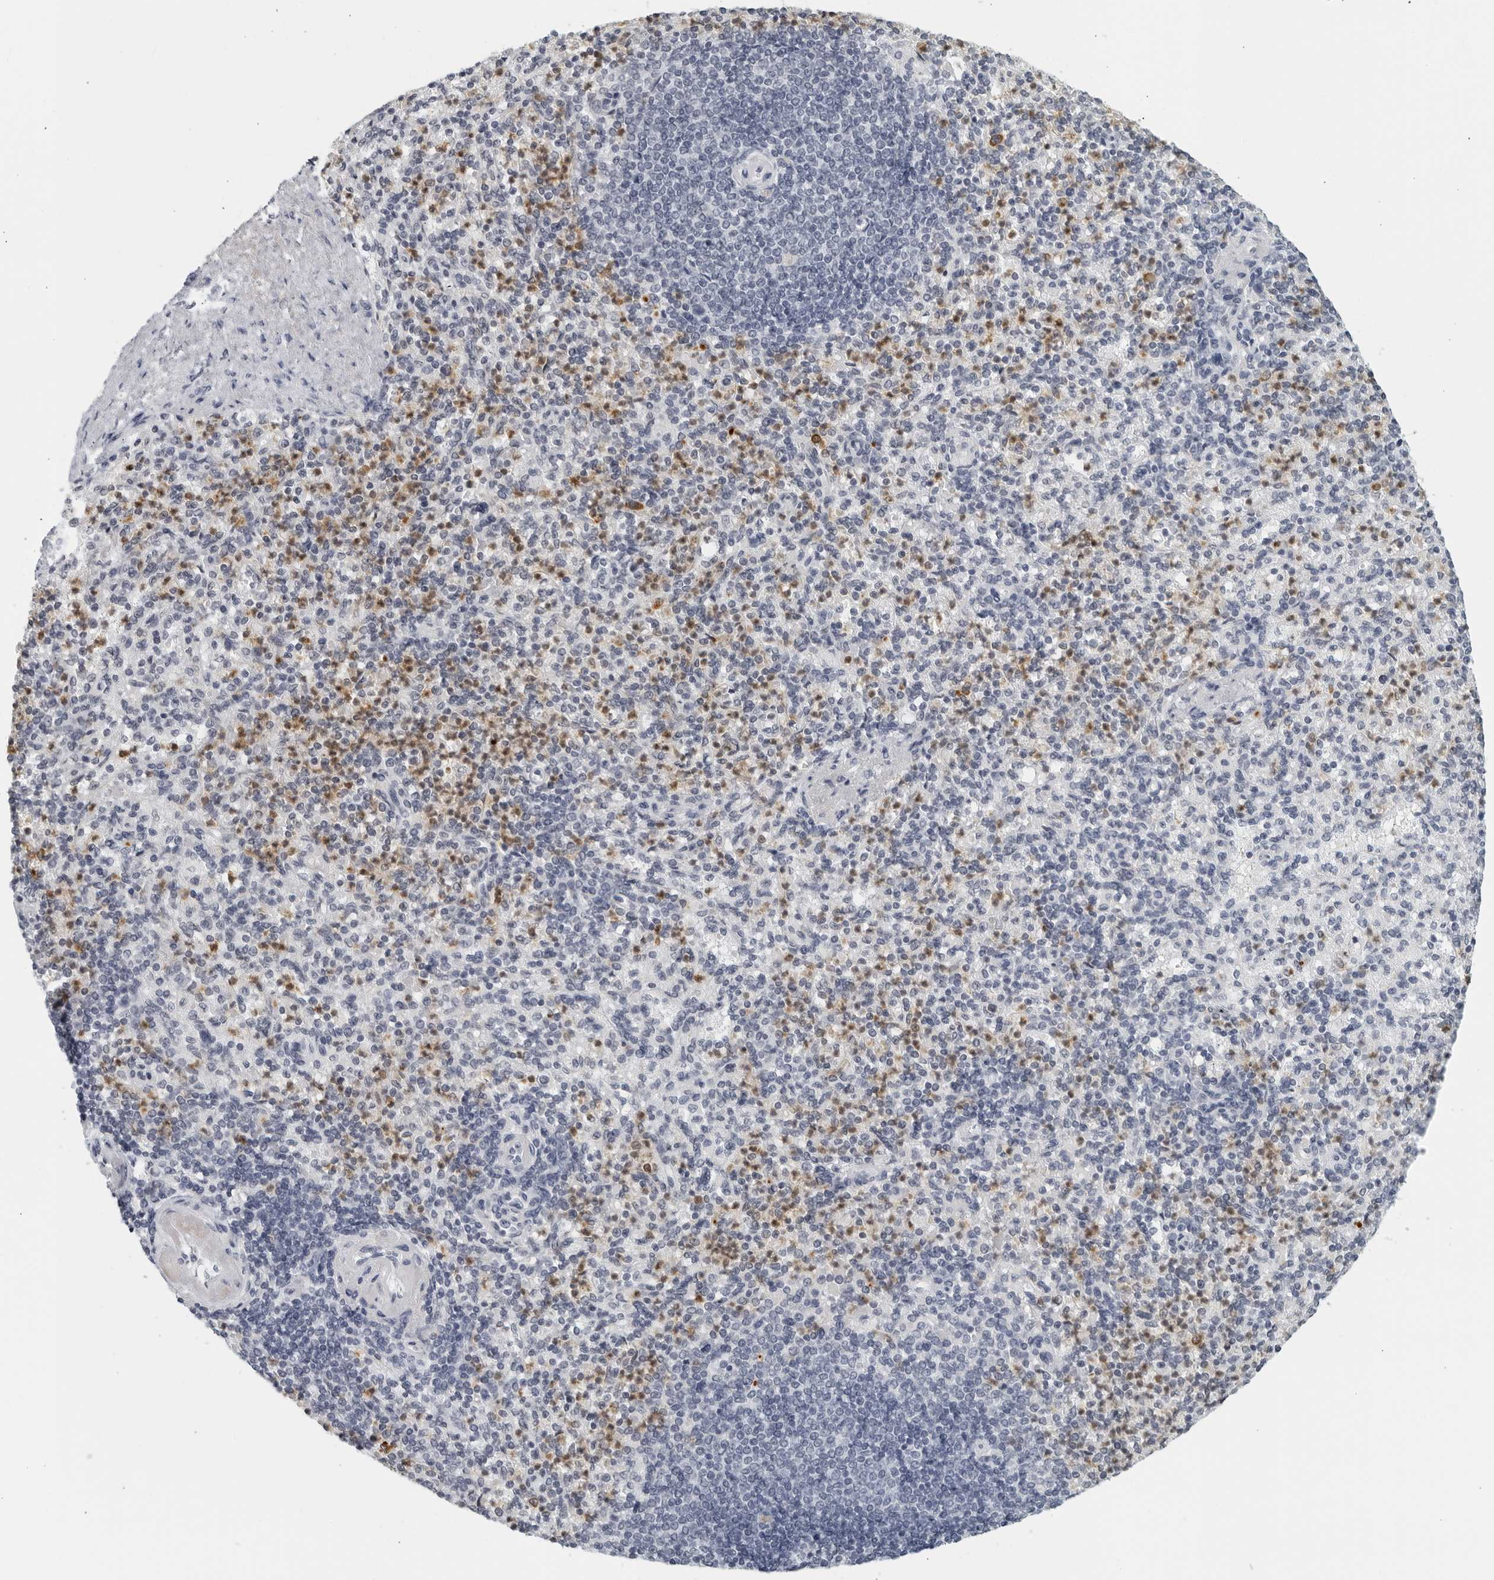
{"staining": {"intensity": "moderate", "quantity": "<25%", "location": "cytoplasmic/membranous,nuclear"}, "tissue": "spleen", "cell_type": "Cells in red pulp", "image_type": "normal", "snomed": [{"axis": "morphology", "description": "Normal tissue, NOS"}, {"axis": "topography", "description": "Spleen"}], "caption": "Immunohistochemical staining of unremarkable human spleen exhibits moderate cytoplasmic/membranous,nuclear protein staining in about <25% of cells in red pulp. The protein of interest is stained brown, and the nuclei are stained in blue (DAB IHC with brightfield microscopy, high magnification).", "gene": "KLK7", "patient": {"sex": "female", "age": 74}}